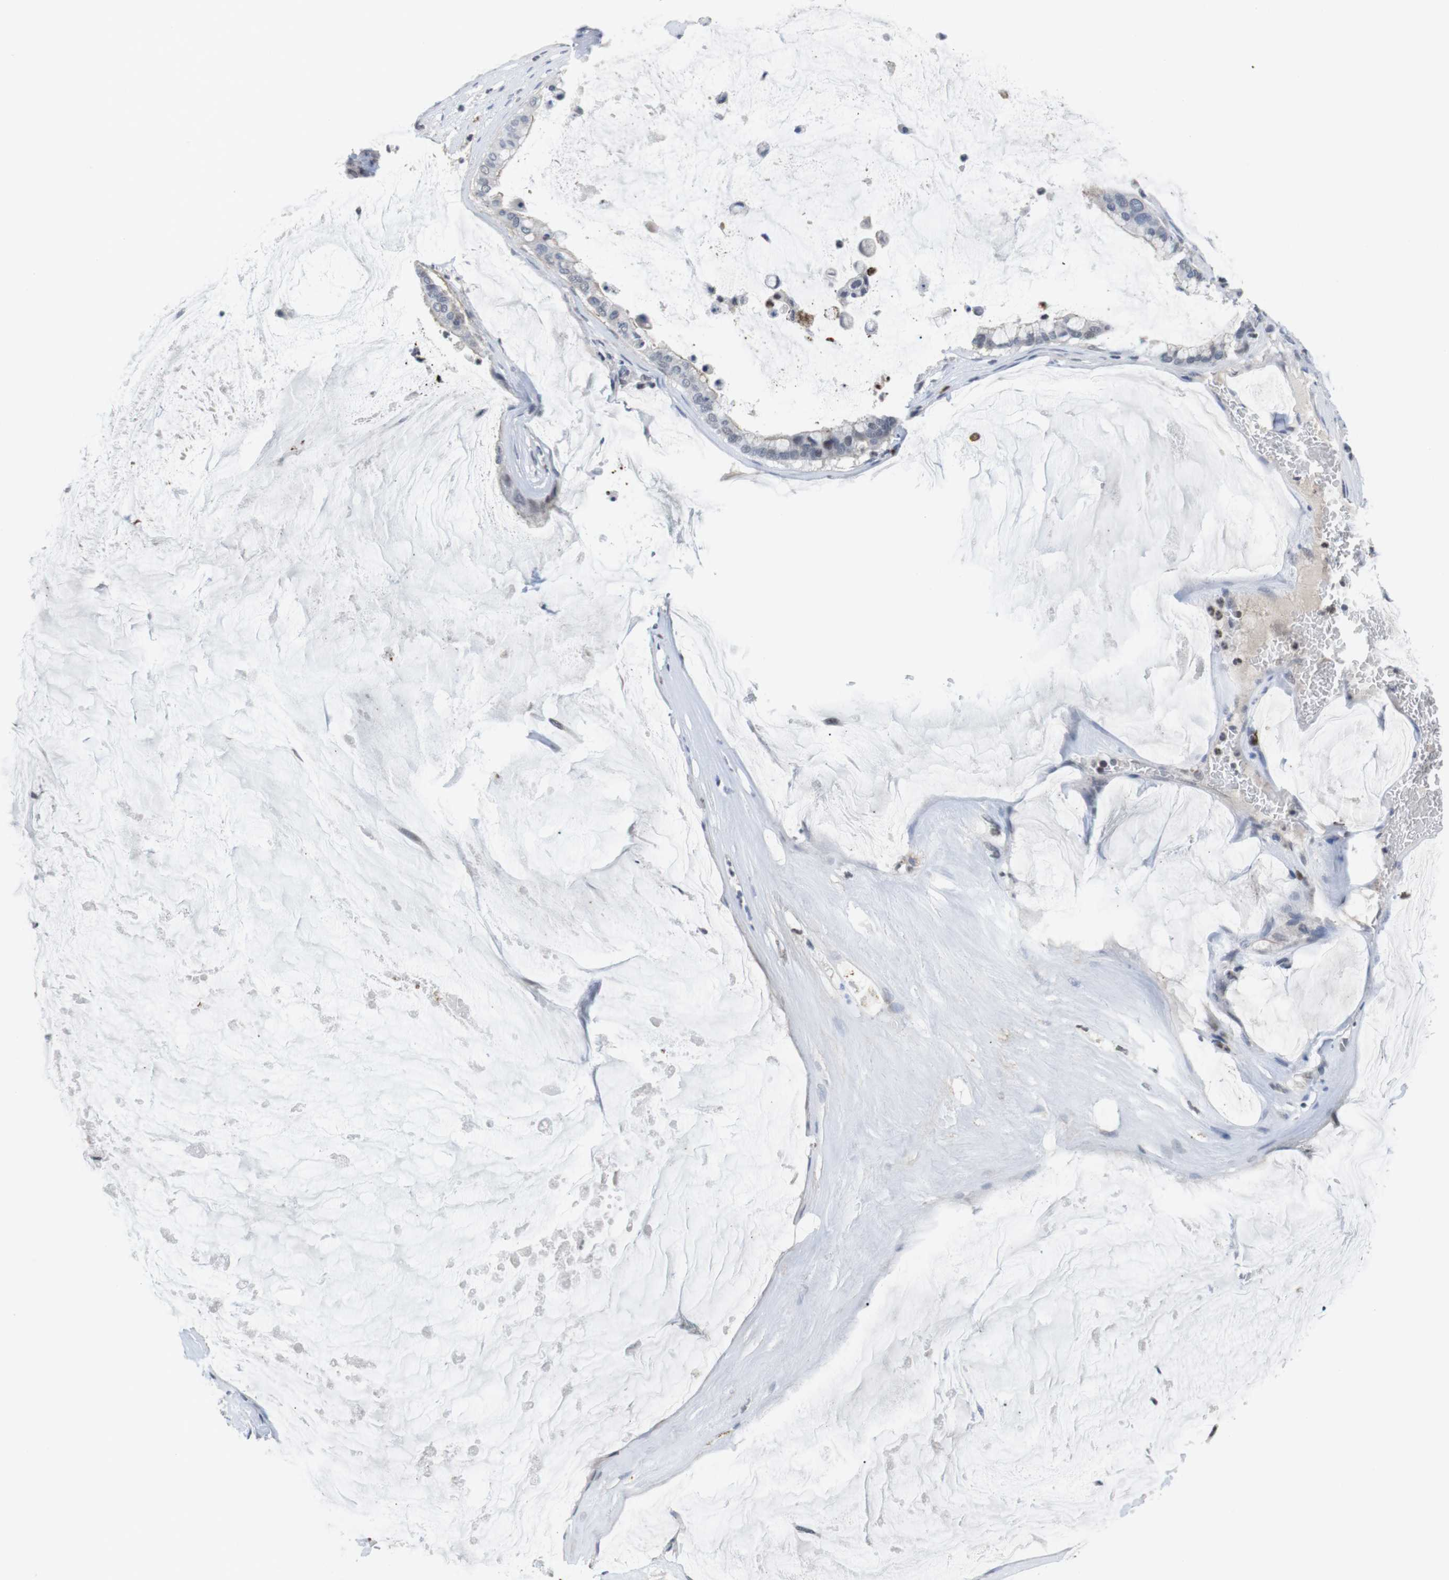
{"staining": {"intensity": "negative", "quantity": "none", "location": "none"}, "tissue": "pancreatic cancer", "cell_type": "Tumor cells", "image_type": "cancer", "snomed": [{"axis": "morphology", "description": "Adenocarcinoma, NOS"}, {"axis": "topography", "description": "Pancreas"}], "caption": "The histopathology image demonstrates no significant expression in tumor cells of pancreatic cancer (adenocarcinoma).", "gene": "NECTIN1", "patient": {"sex": "male", "age": 41}}